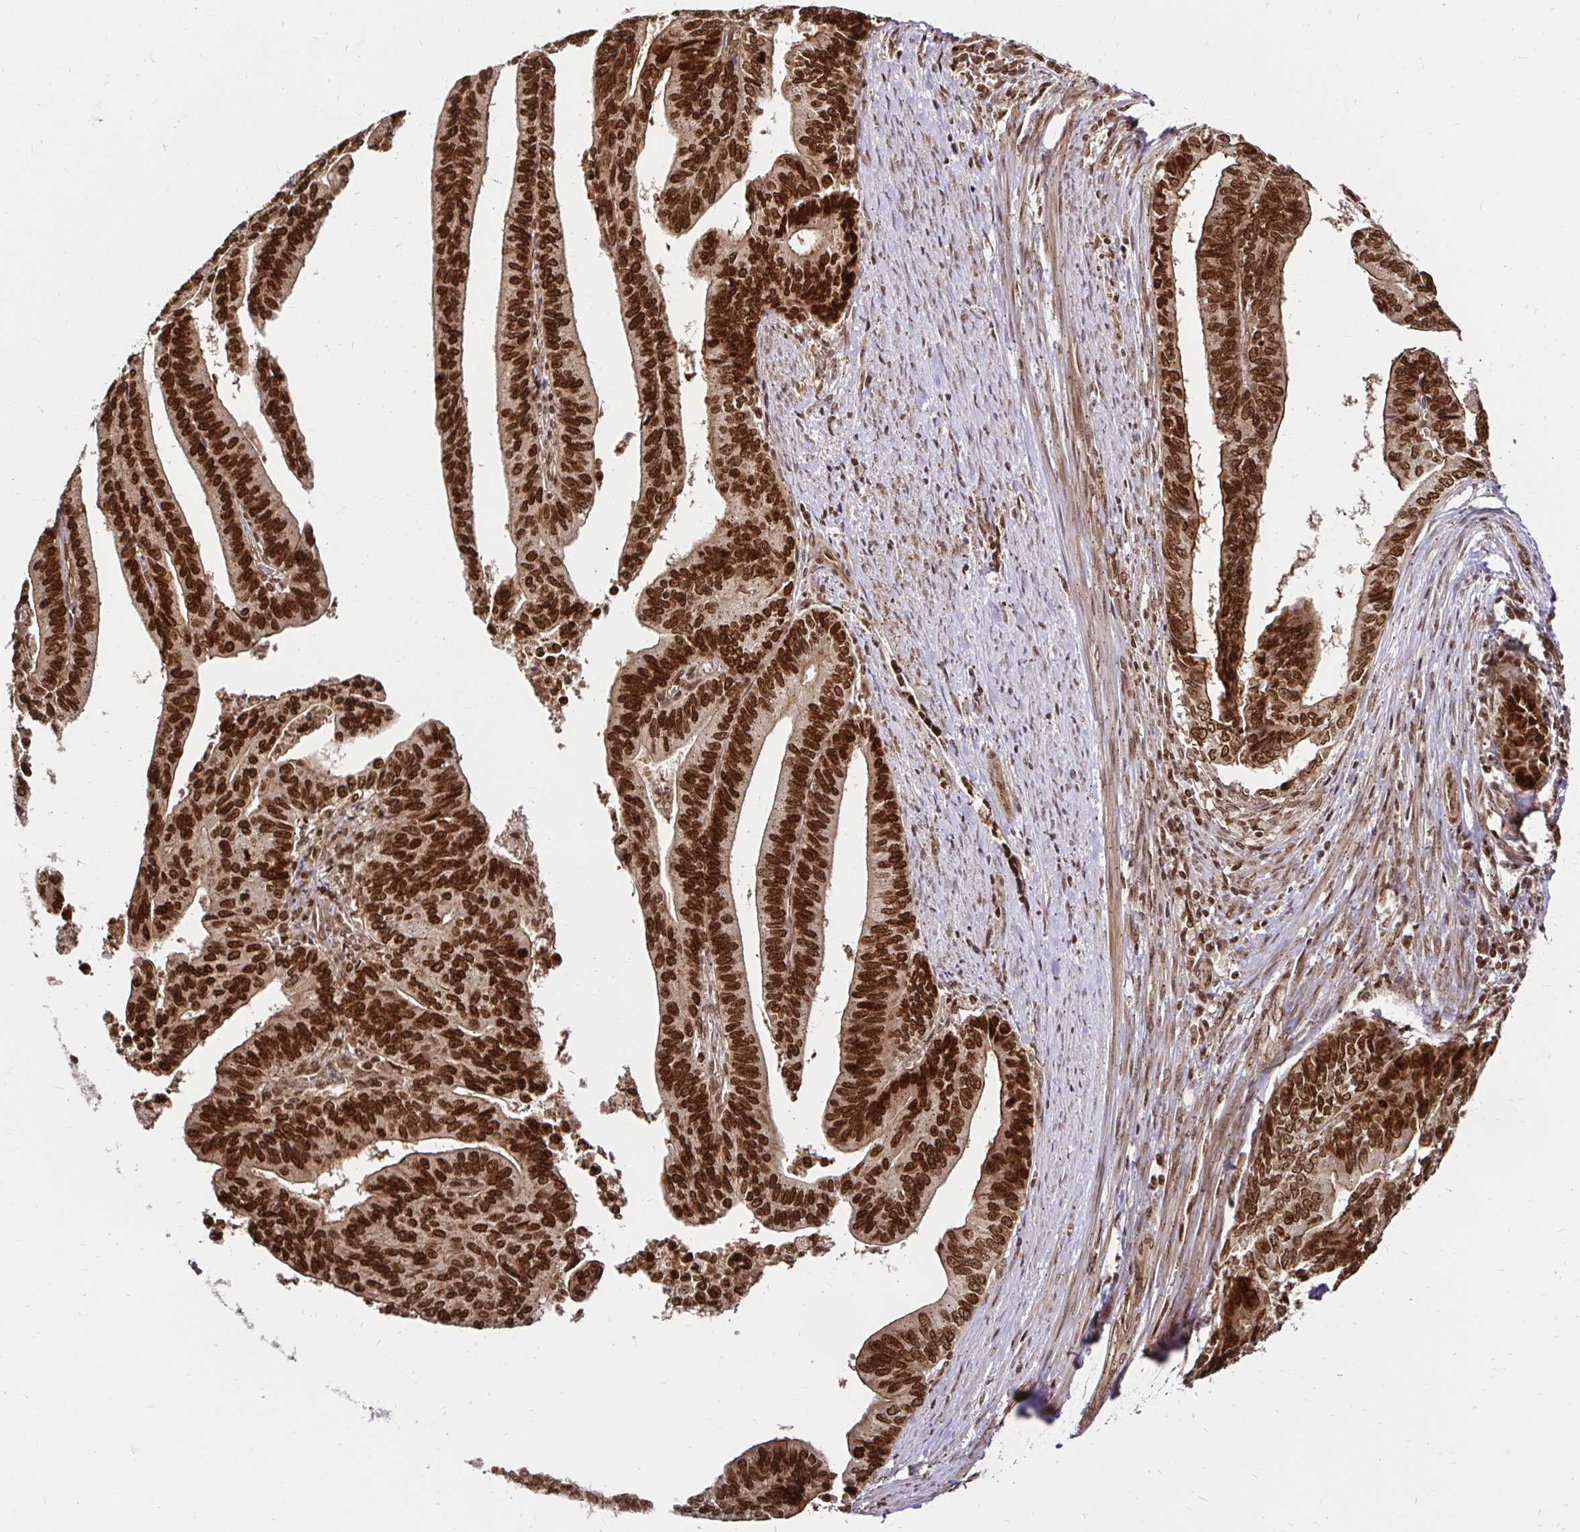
{"staining": {"intensity": "strong", "quantity": ">75%", "location": "nuclear"}, "tissue": "endometrial cancer", "cell_type": "Tumor cells", "image_type": "cancer", "snomed": [{"axis": "morphology", "description": "Adenocarcinoma, NOS"}, {"axis": "topography", "description": "Endometrium"}], "caption": "Immunohistochemical staining of endometrial cancer (adenocarcinoma) shows high levels of strong nuclear expression in approximately >75% of tumor cells.", "gene": "GLYR1", "patient": {"sex": "female", "age": 65}}